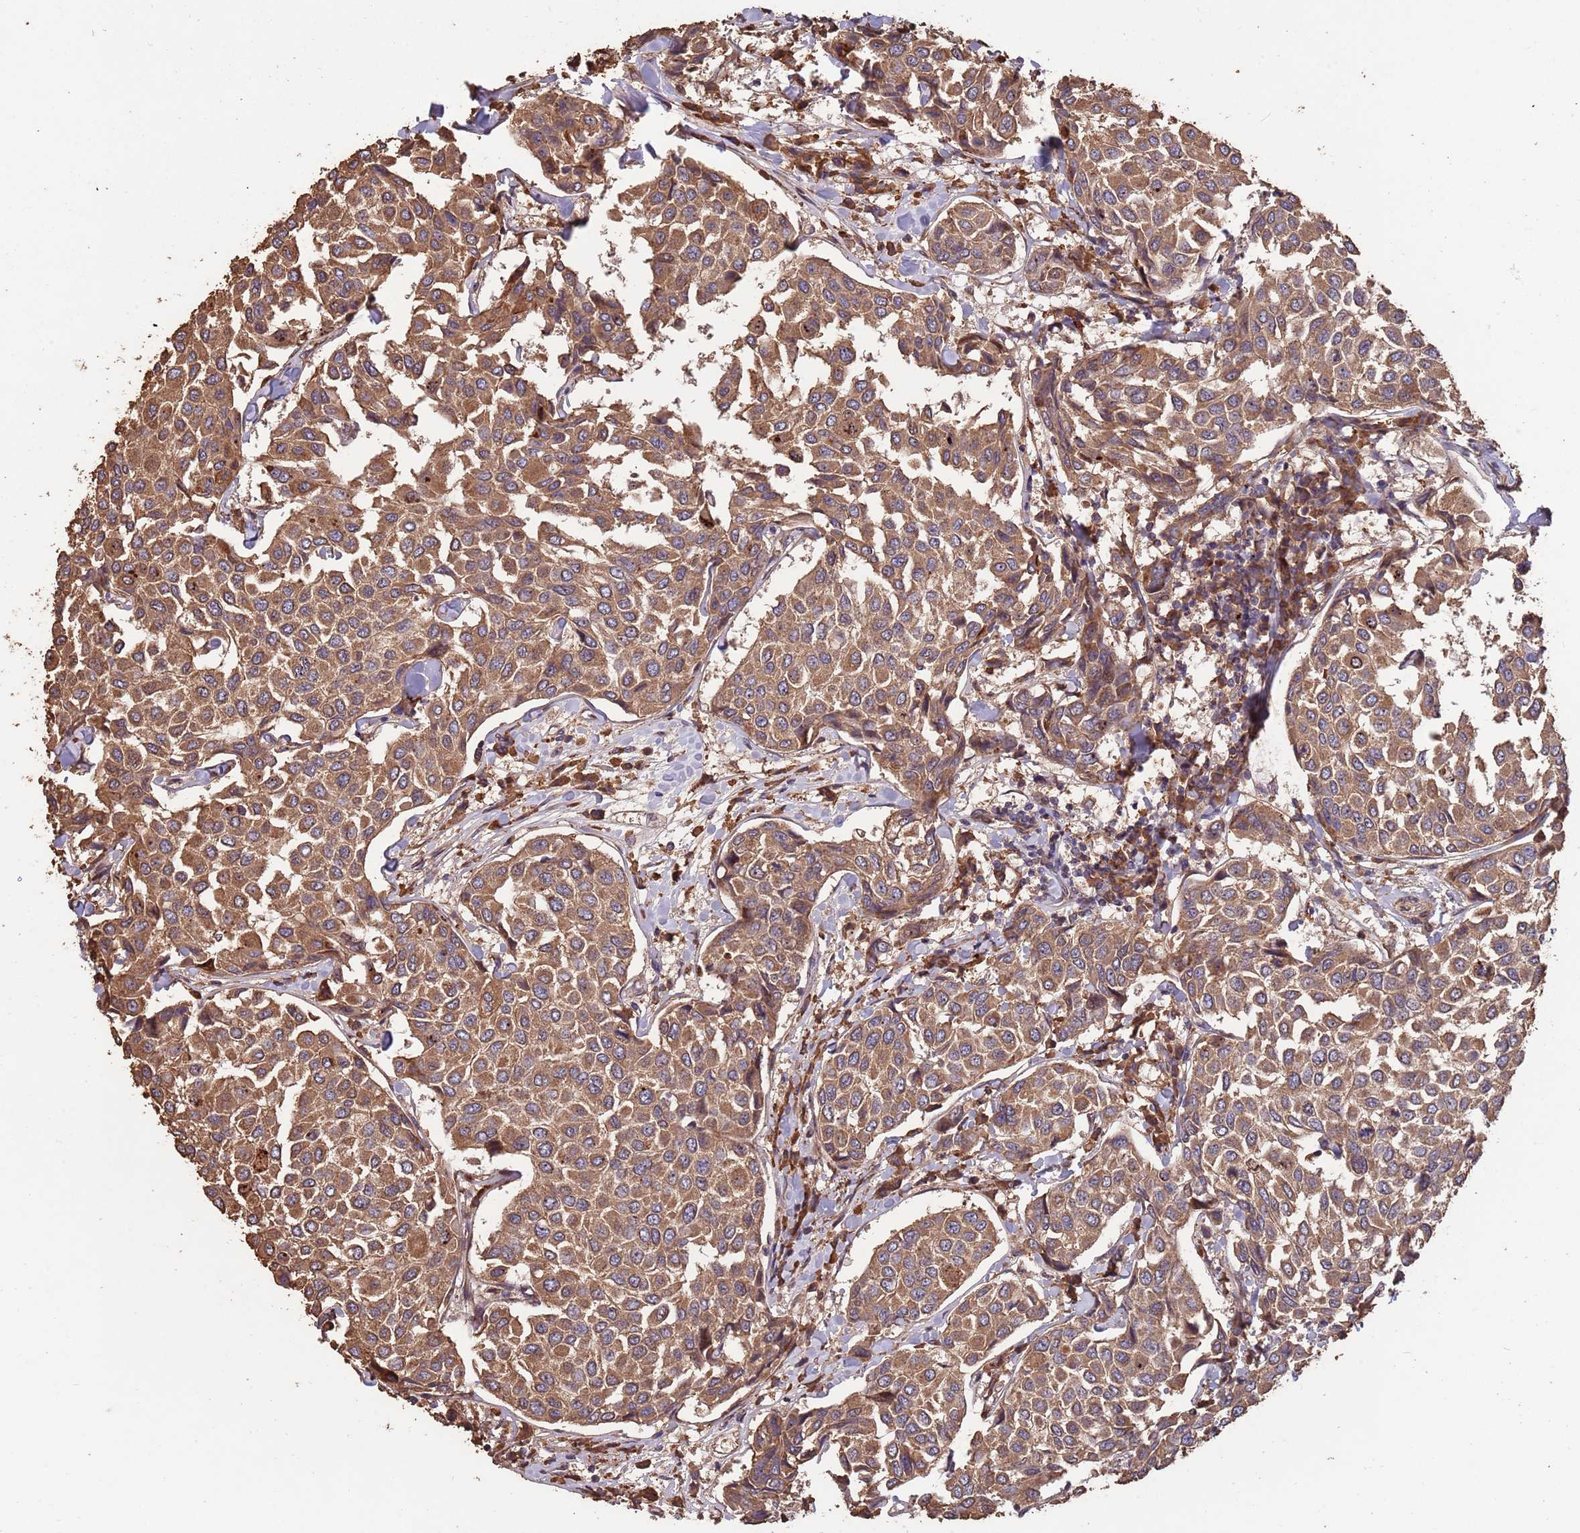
{"staining": {"intensity": "moderate", "quantity": ">75%", "location": "cytoplasmic/membranous"}, "tissue": "breast cancer", "cell_type": "Tumor cells", "image_type": "cancer", "snomed": [{"axis": "morphology", "description": "Duct carcinoma"}, {"axis": "topography", "description": "Breast"}], "caption": "Breast intraductal carcinoma stained for a protein (brown) shows moderate cytoplasmic/membranous positive positivity in about >75% of tumor cells.", "gene": "ZNF428", "patient": {"sex": "female", "age": 55}}